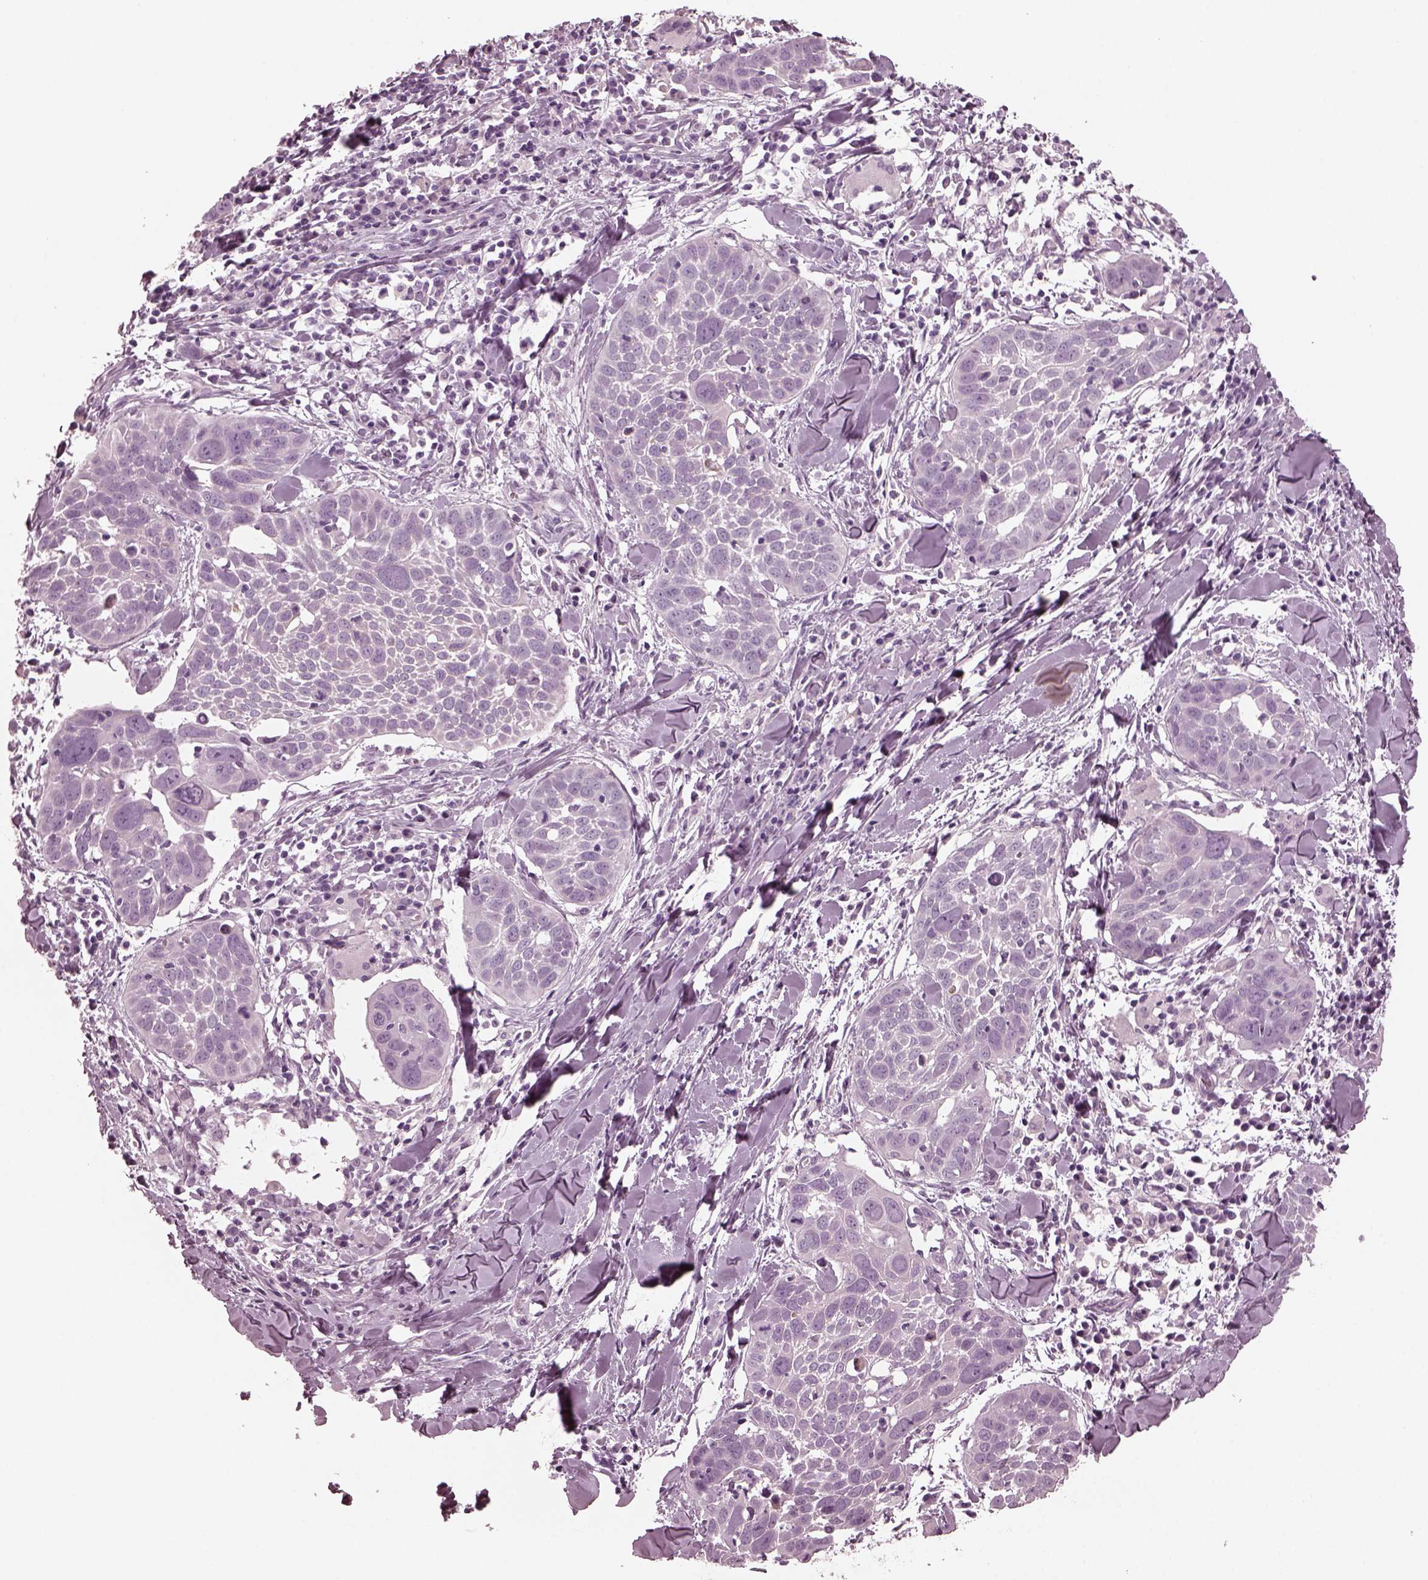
{"staining": {"intensity": "negative", "quantity": "none", "location": "none"}, "tissue": "lung cancer", "cell_type": "Tumor cells", "image_type": "cancer", "snomed": [{"axis": "morphology", "description": "Squamous cell carcinoma, NOS"}, {"axis": "topography", "description": "Lung"}], "caption": "High magnification brightfield microscopy of lung cancer (squamous cell carcinoma) stained with DAB (3,3'-diaminobenzidine) (brown) and counterstained with hematoxylin (blue): tumor cells show no significant staining.", "gene": "GRM6", "patient": {"sex": "male", "age": 57}}